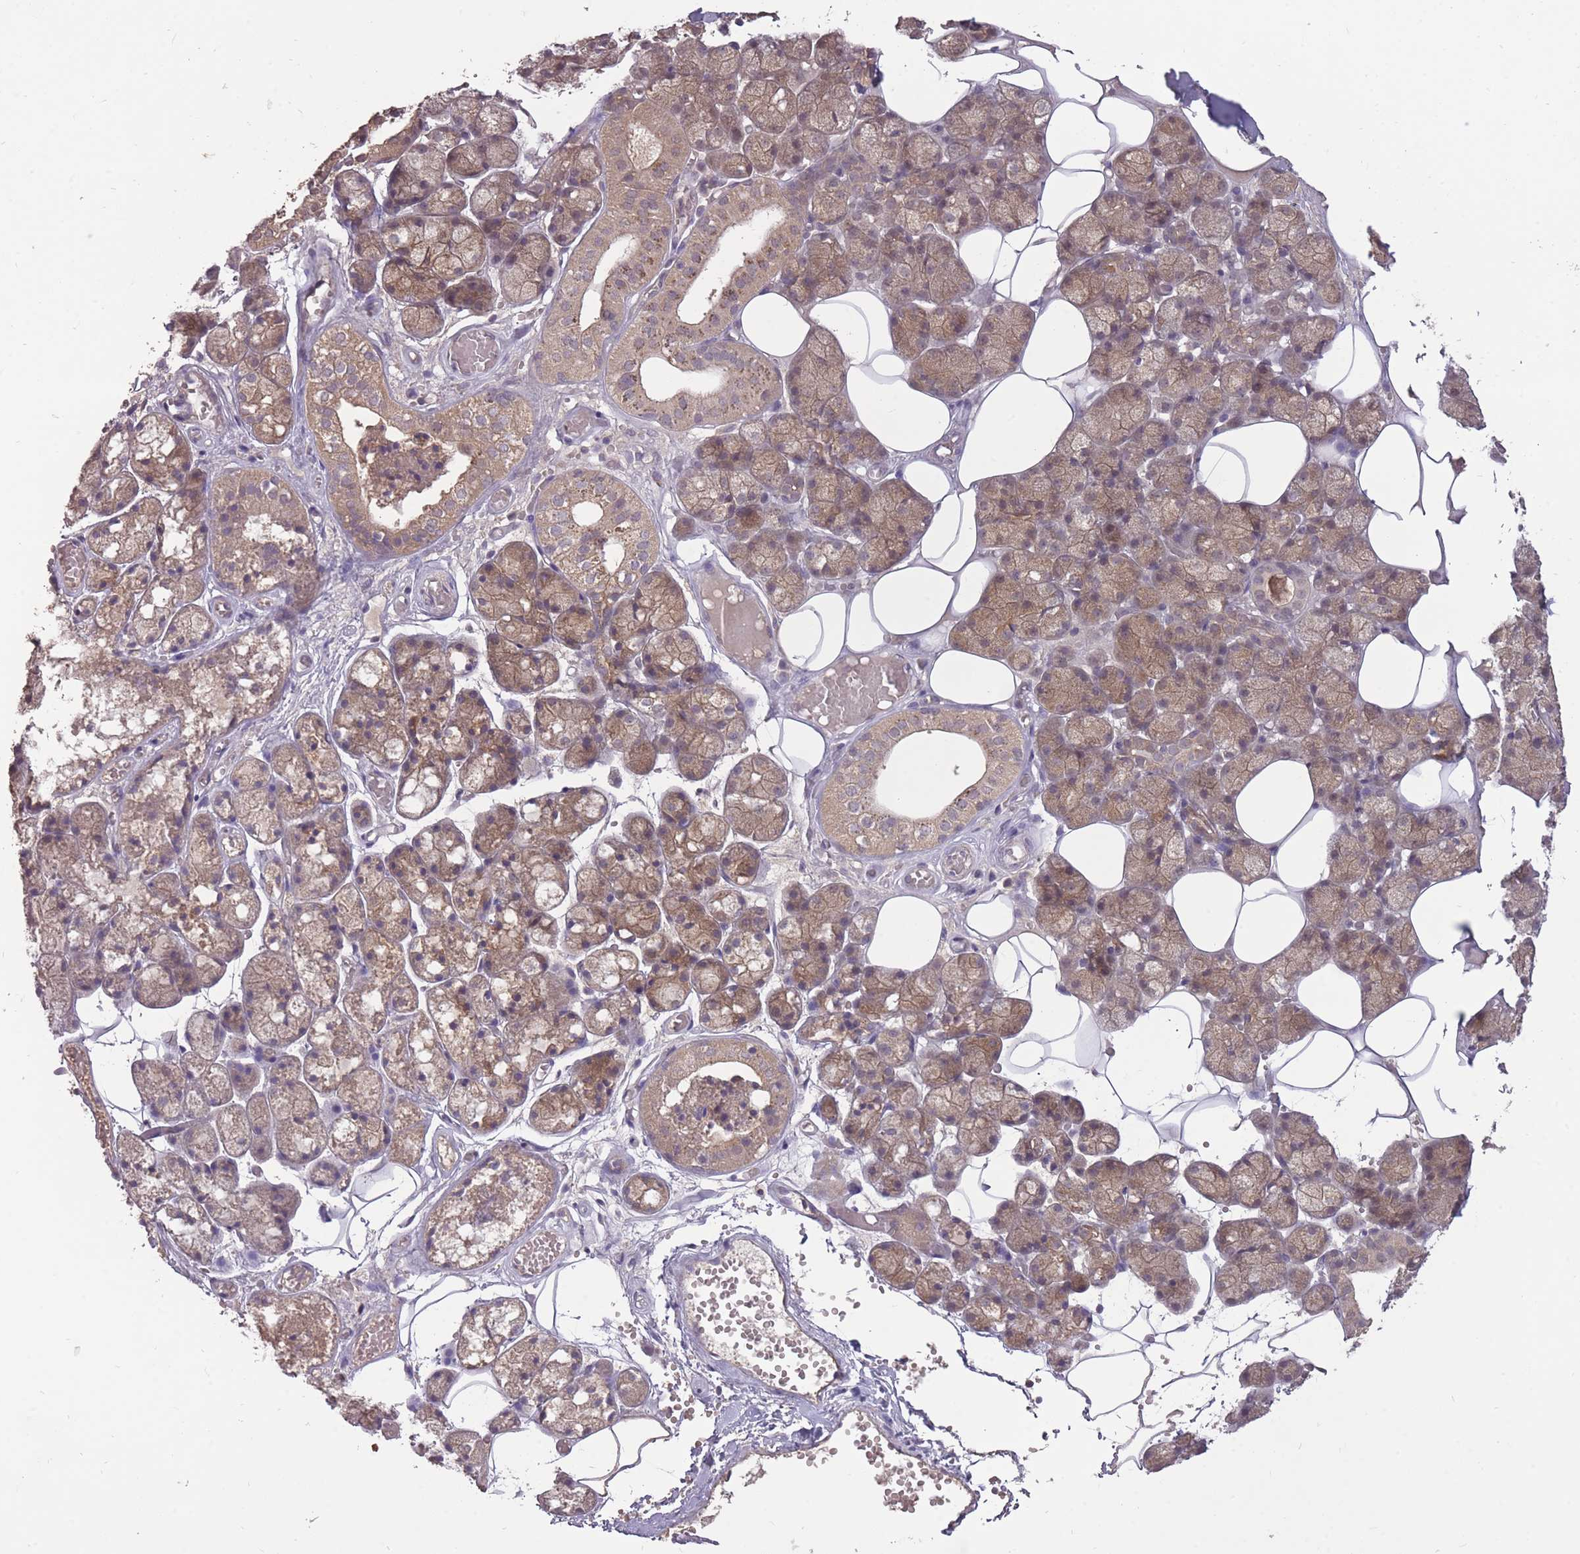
{"staining": {"intensity": "moderate", "quantity": ">75%", "location": "cytoplasmic/membranous"}, "tissue": "salivary gland", "cell_type": "Glandular cells", "image_type": "normal", "snomed": [{"axis": "morphology", "description": "Normal tissue, NOS"}, {"axis": "topography", "description": "Salivary gland"}], "caption": "This is a histology image of immunohistochemistry staining of benign salivary gland, which shows moderate expression in the cytoplasmic/membranous of glandular cells.", "gene": "LRATD2", "patient": {"sex": "male", "age": 62}}